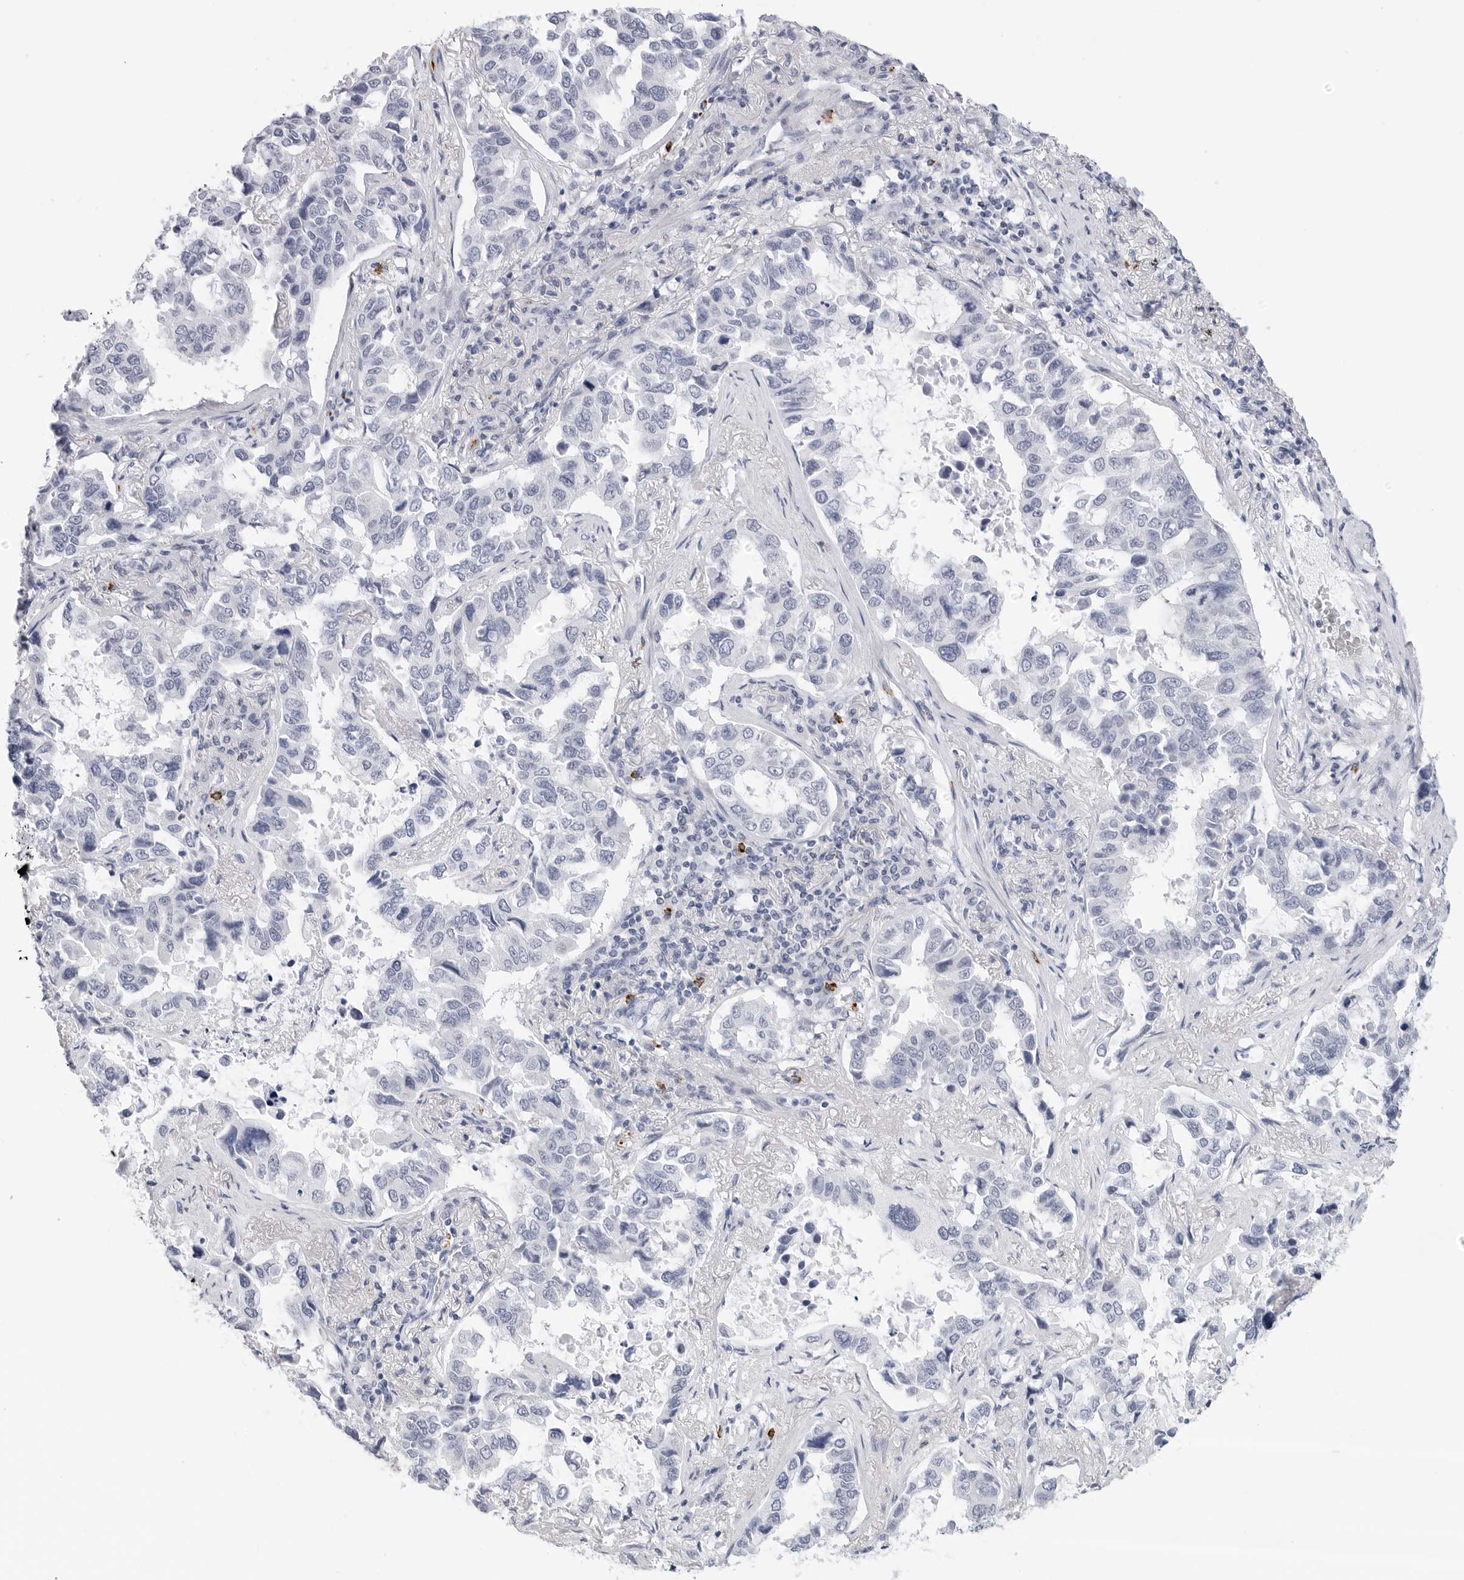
{"staining": {"intensity": "negative", "quantity": "none", "location": "none"}, "tissue": "lung cancer", "cell_type": "Tumor cells", "image_type": "cancer", "snomed": [{"axis": "morphology", "description": "Squamous cell carcinoma, NOS"}, {"axis": "topography", "description": "Lung"}], "caption": "Human lung squamous cell carcinoma stained for a protein using immunohistochemistry exhibits no positivity in tumor cells.", "gene": "HSPB7", "patient": {"sex": "male", "age": 66}}